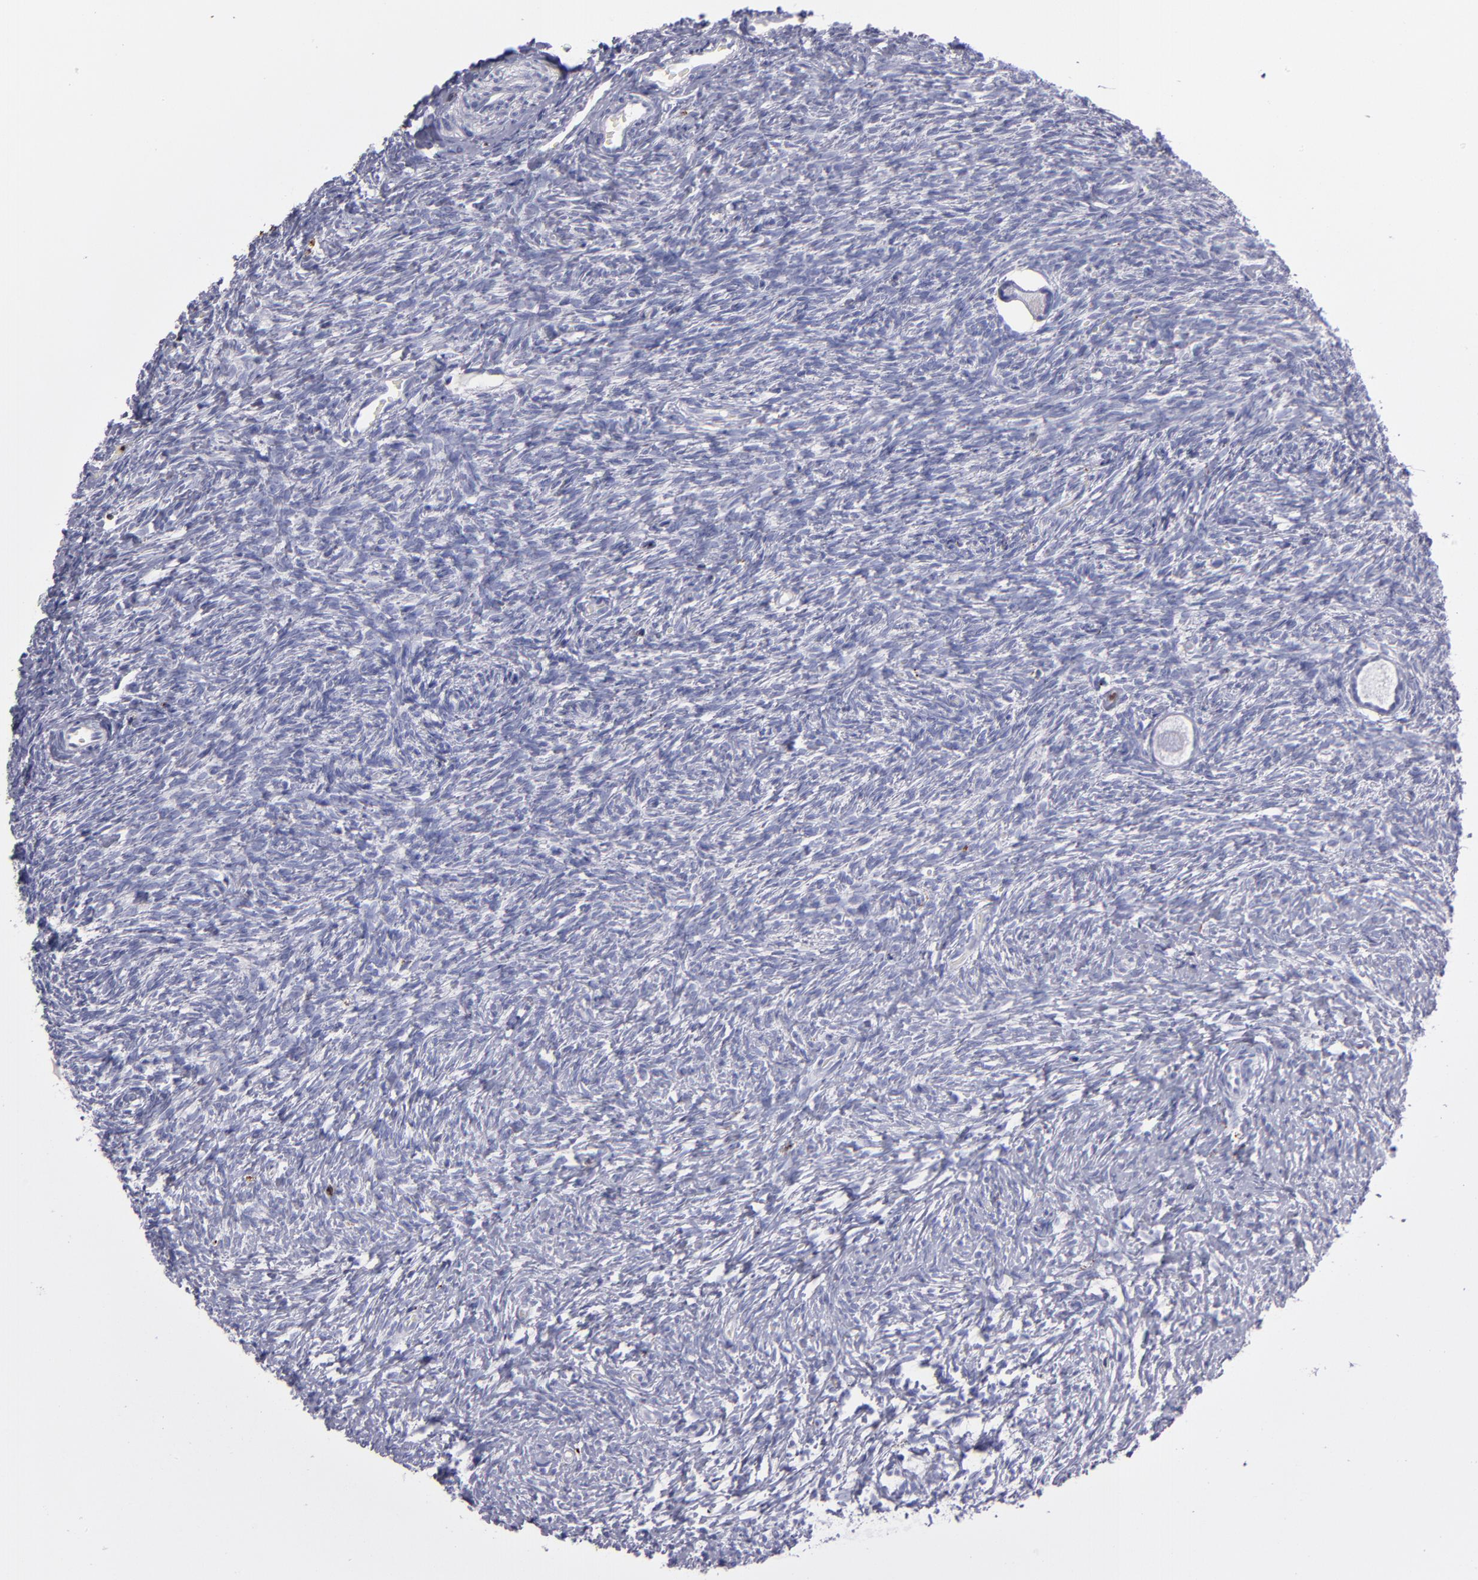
{"staining": {"intensity": "negative", "quantity": "none", "location": "none"}, "tissue": "ovary", "cell_type": "Follicle cells", "image_type": "normal", "snomed": [{"axis": "morphology", "description": "Normal tissue, NOS"}, {"axis": "topography", "description": "Ovary"}], "caption": "An IHC image of normal ovary is shown. There is no staining in follicle cells of ovary. (Brightfield microscopy of DAB (3,3'-diaminobenzidine) IHC at high magnification).", "gene": "CTSS", "patient": {"sex": "female", "age": 35}}